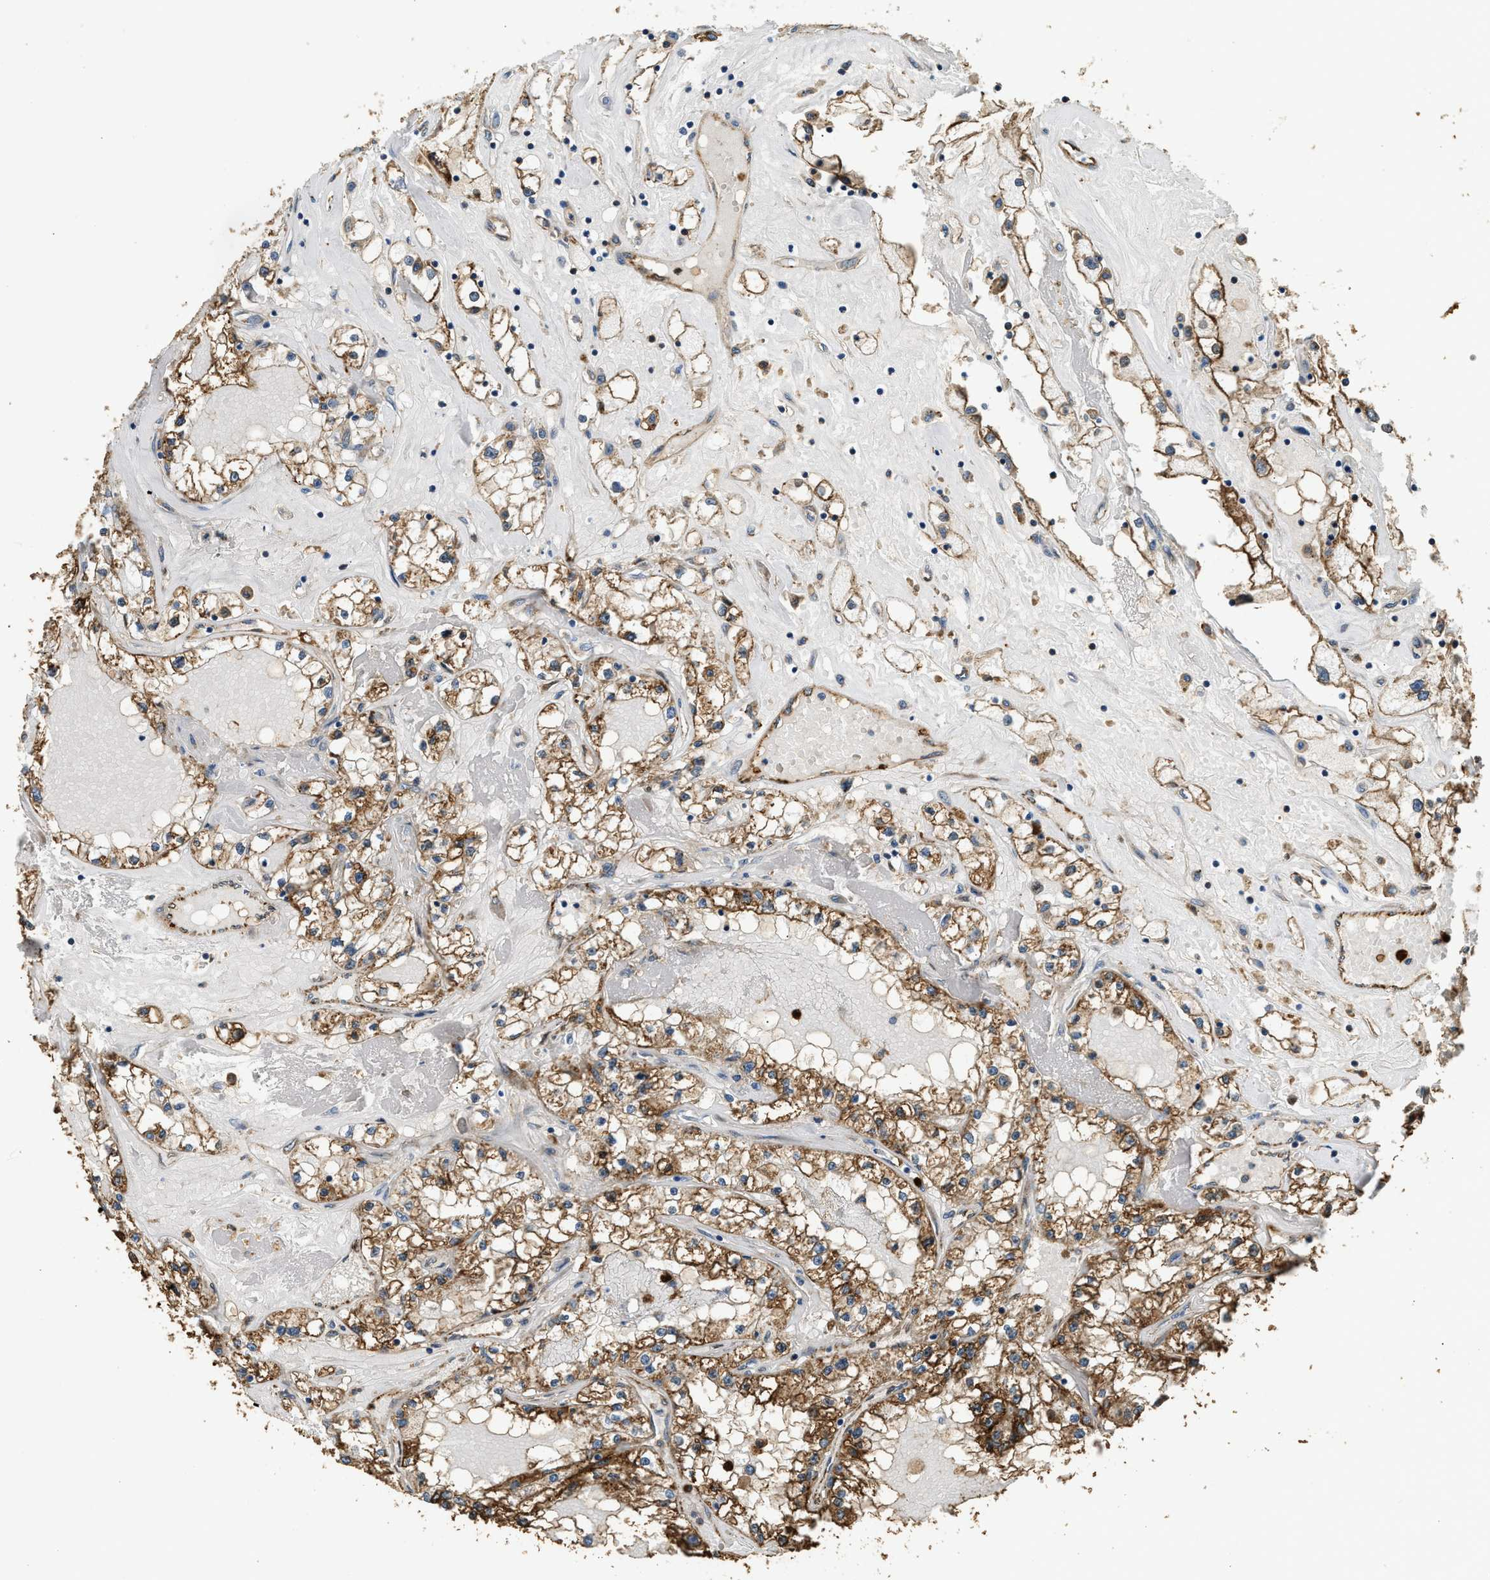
{"staining": {"intensity": "moderate", "quantity": ">75%", "location": "cytoplasmic/membranous"}, "tissue": "renal cancer", "cell_type": "Tumor cells", "image_type": "cancer", "snomed": [{"axis": "morphology", "description": "Adenocarcinoma, NOS"}, {"axis": "topography", "description": "Kidney"}], "caption": "Immunohistochemical staining of human renal adenocarcinoma shows medium levels of moderate cytoplasmic/membranous protein expression in about >75% of tumor cells.", "gene": "ANXA3", "patient": {"sex": "male", "age": 56}}